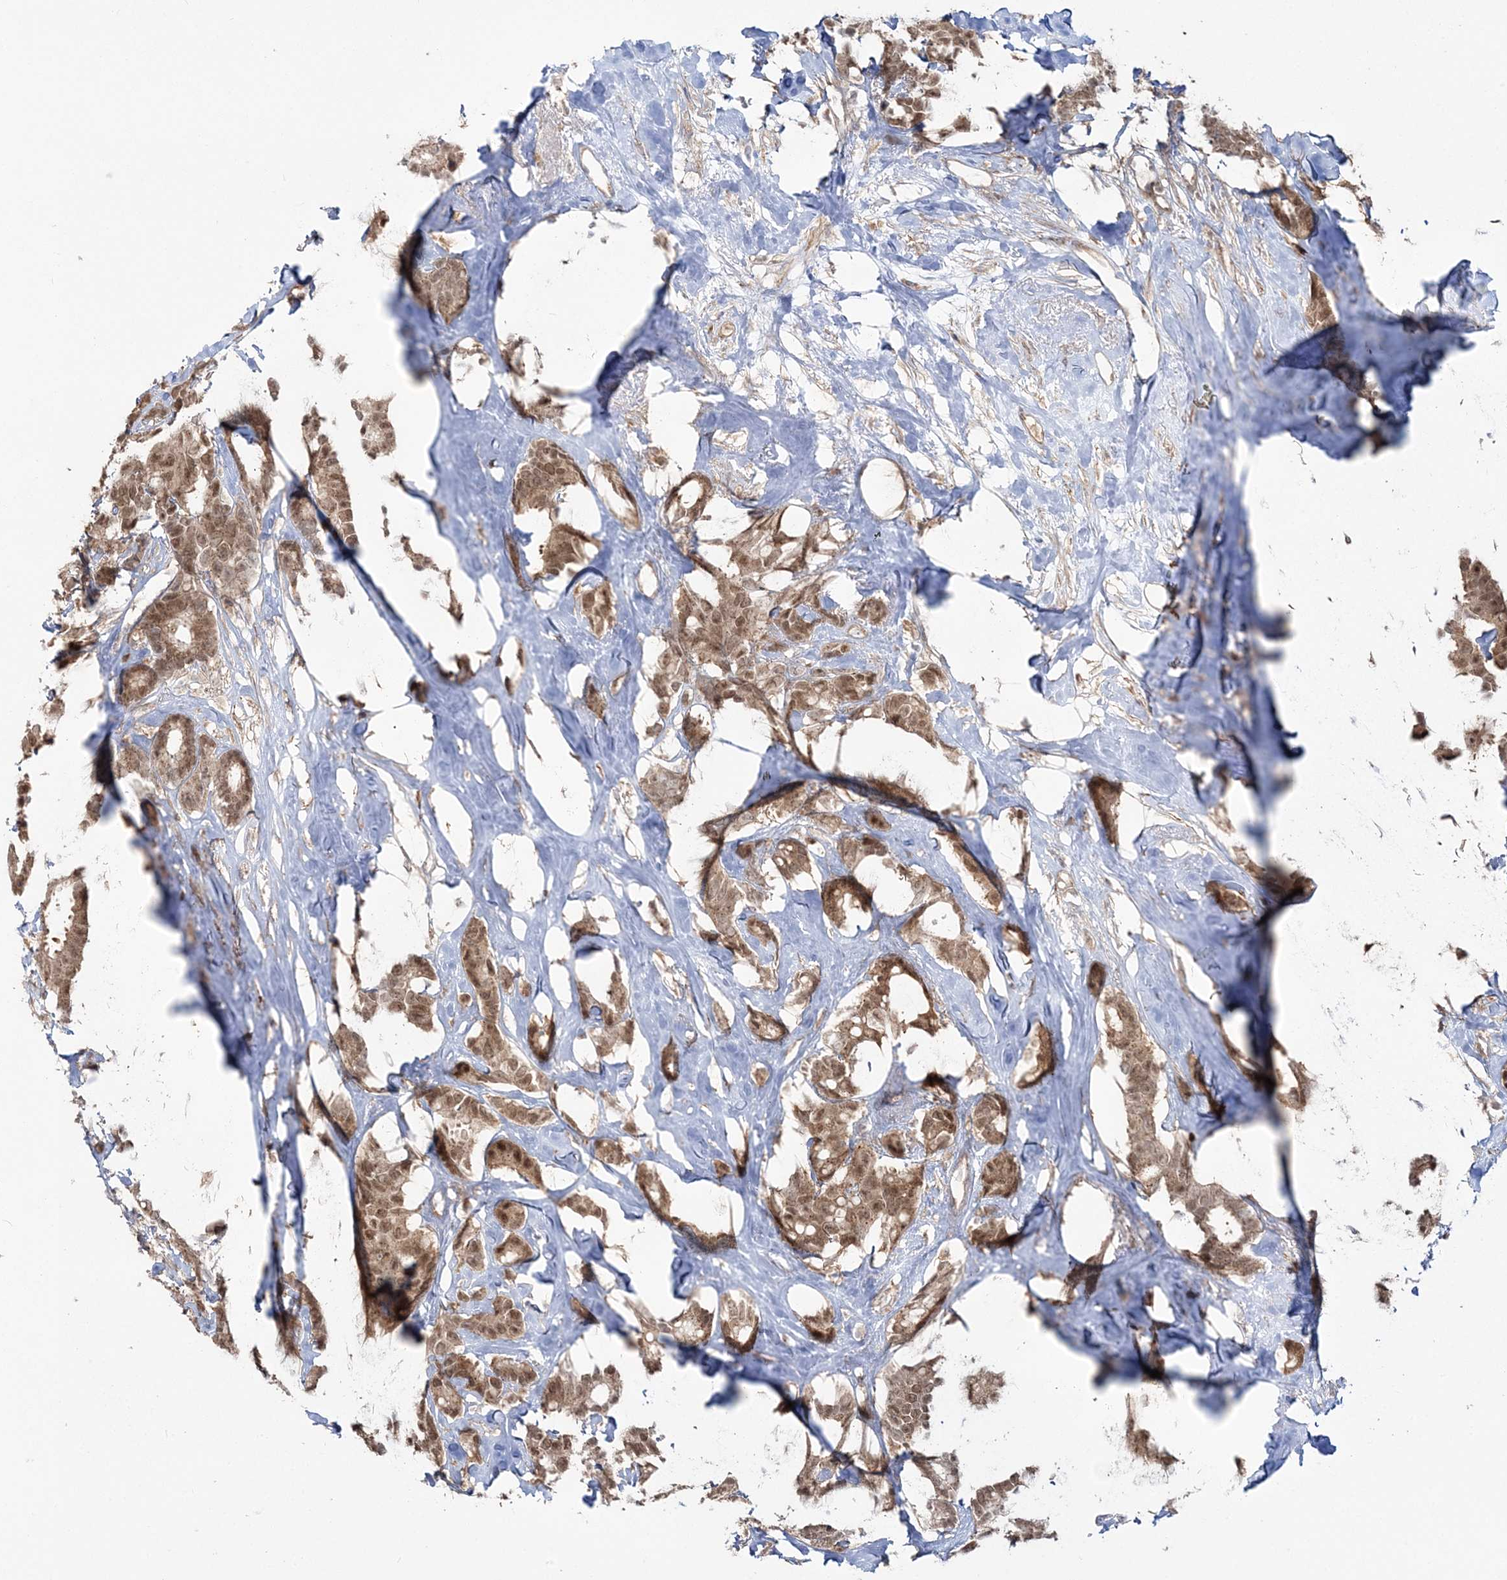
{"staining": {"intensity": "moderate", "quantity": ">75%", "location": "cytoplasmic/membranous,nuclear"}, "tissue": "breast cancer", "cell_type": "Tumor cells", "image_type": "cancer", "snomed": [{"axis": "morphology", "description": "Duct carcinoma"}, {"axis": "topography", "description": "Breast"}], "caption": "Human infiltrating ductal carcinoma (breast) stained with a brown dye displays moderate cytoplasmic/membranous and nuclear positive expression in about >75% of tumor cells.", "gene": "MOCS2", "patient": {"sex": "female", "age": 87}}